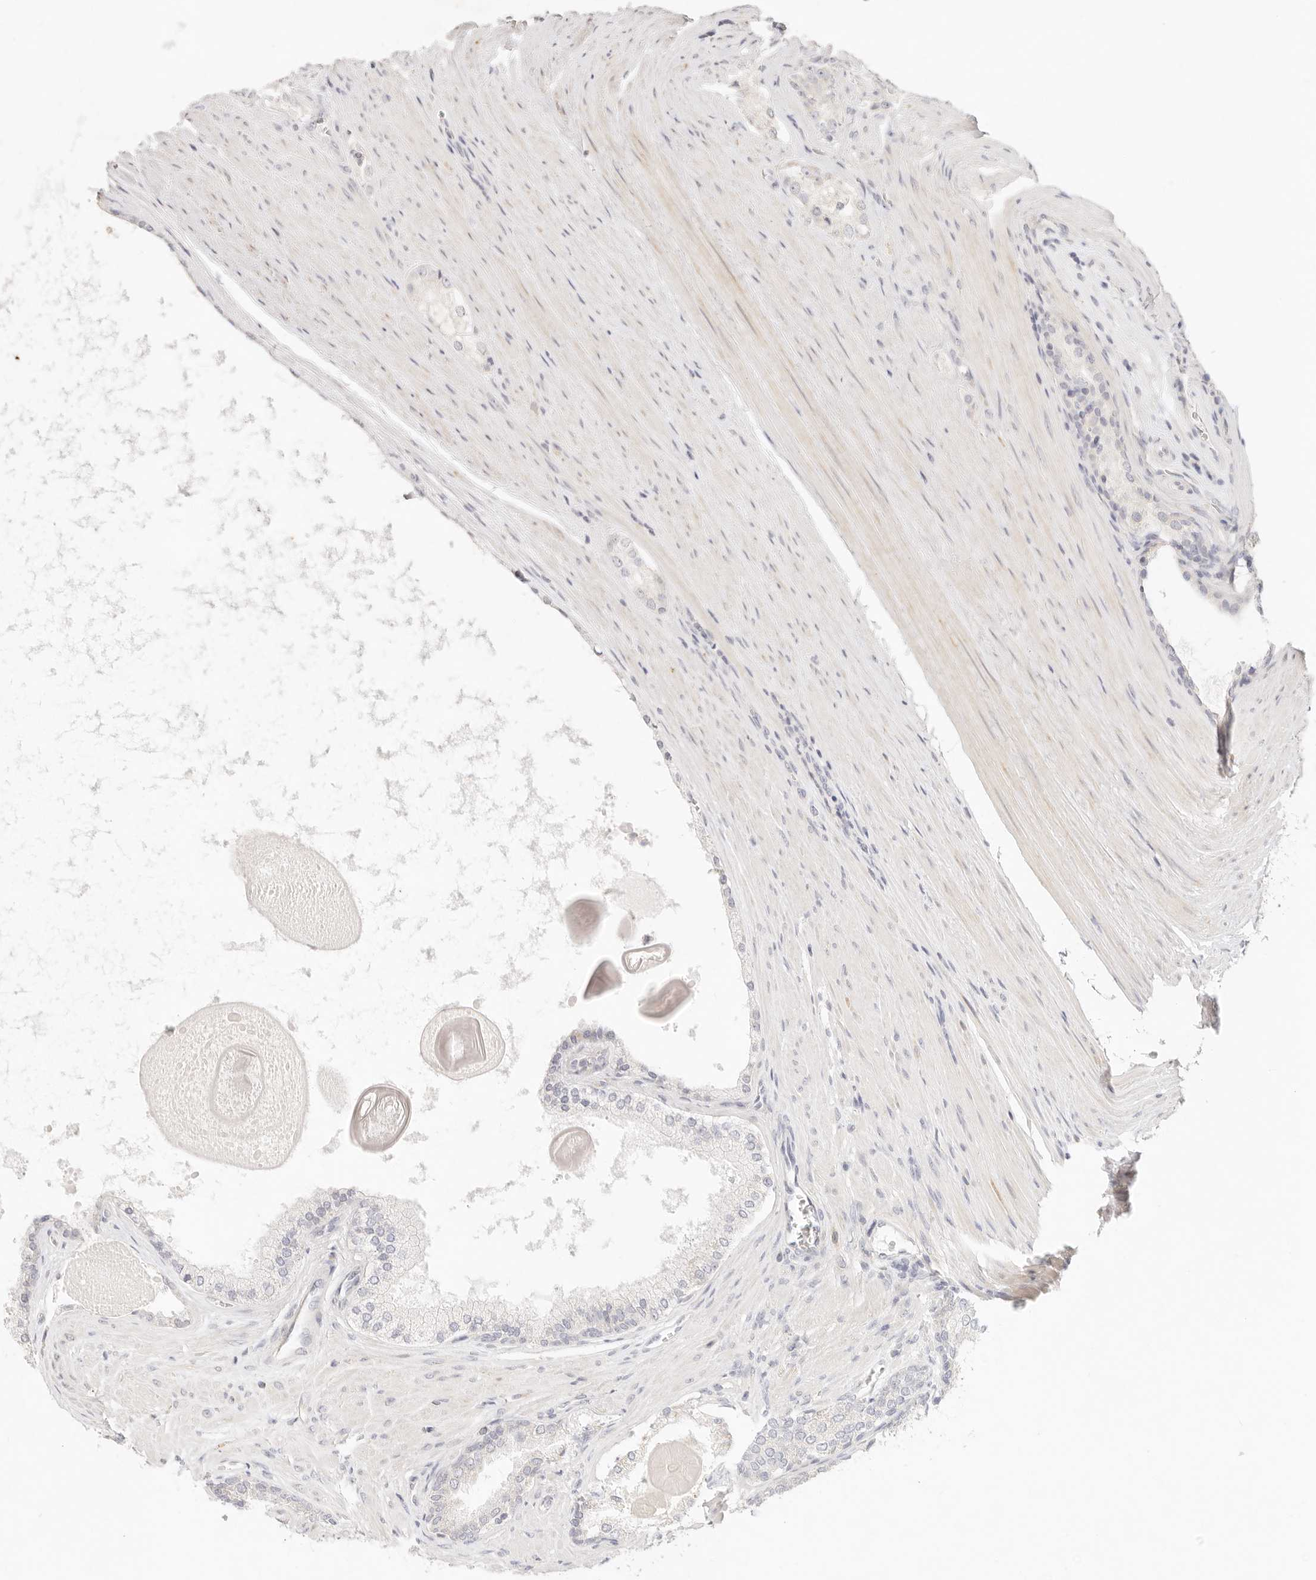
{"staining": {"intensity": "negative", "quantity": "none", "location": "none"}, "tissue": "prostate cancer", "cell_type": "Tumor cells", "image_type": "cancer", "snomed": [{"axis": "morphology", "description": "Adenocarcinoma, High grade"}, {"axis": "topography", "description": "Prostate"}], "caption": "DAB immunohistochemical staining of human prostate cancer (adenocarcinoma (high-grade)) reveals no significant expression in tumor cells. The staining was performed using DAB to visualize the protein expression in brown, while the nuclei were stained in blue with hematoxylin (Magnification: 20x).", "gene": "GPR156", "patient": {"sex": "male", "age": 60}}